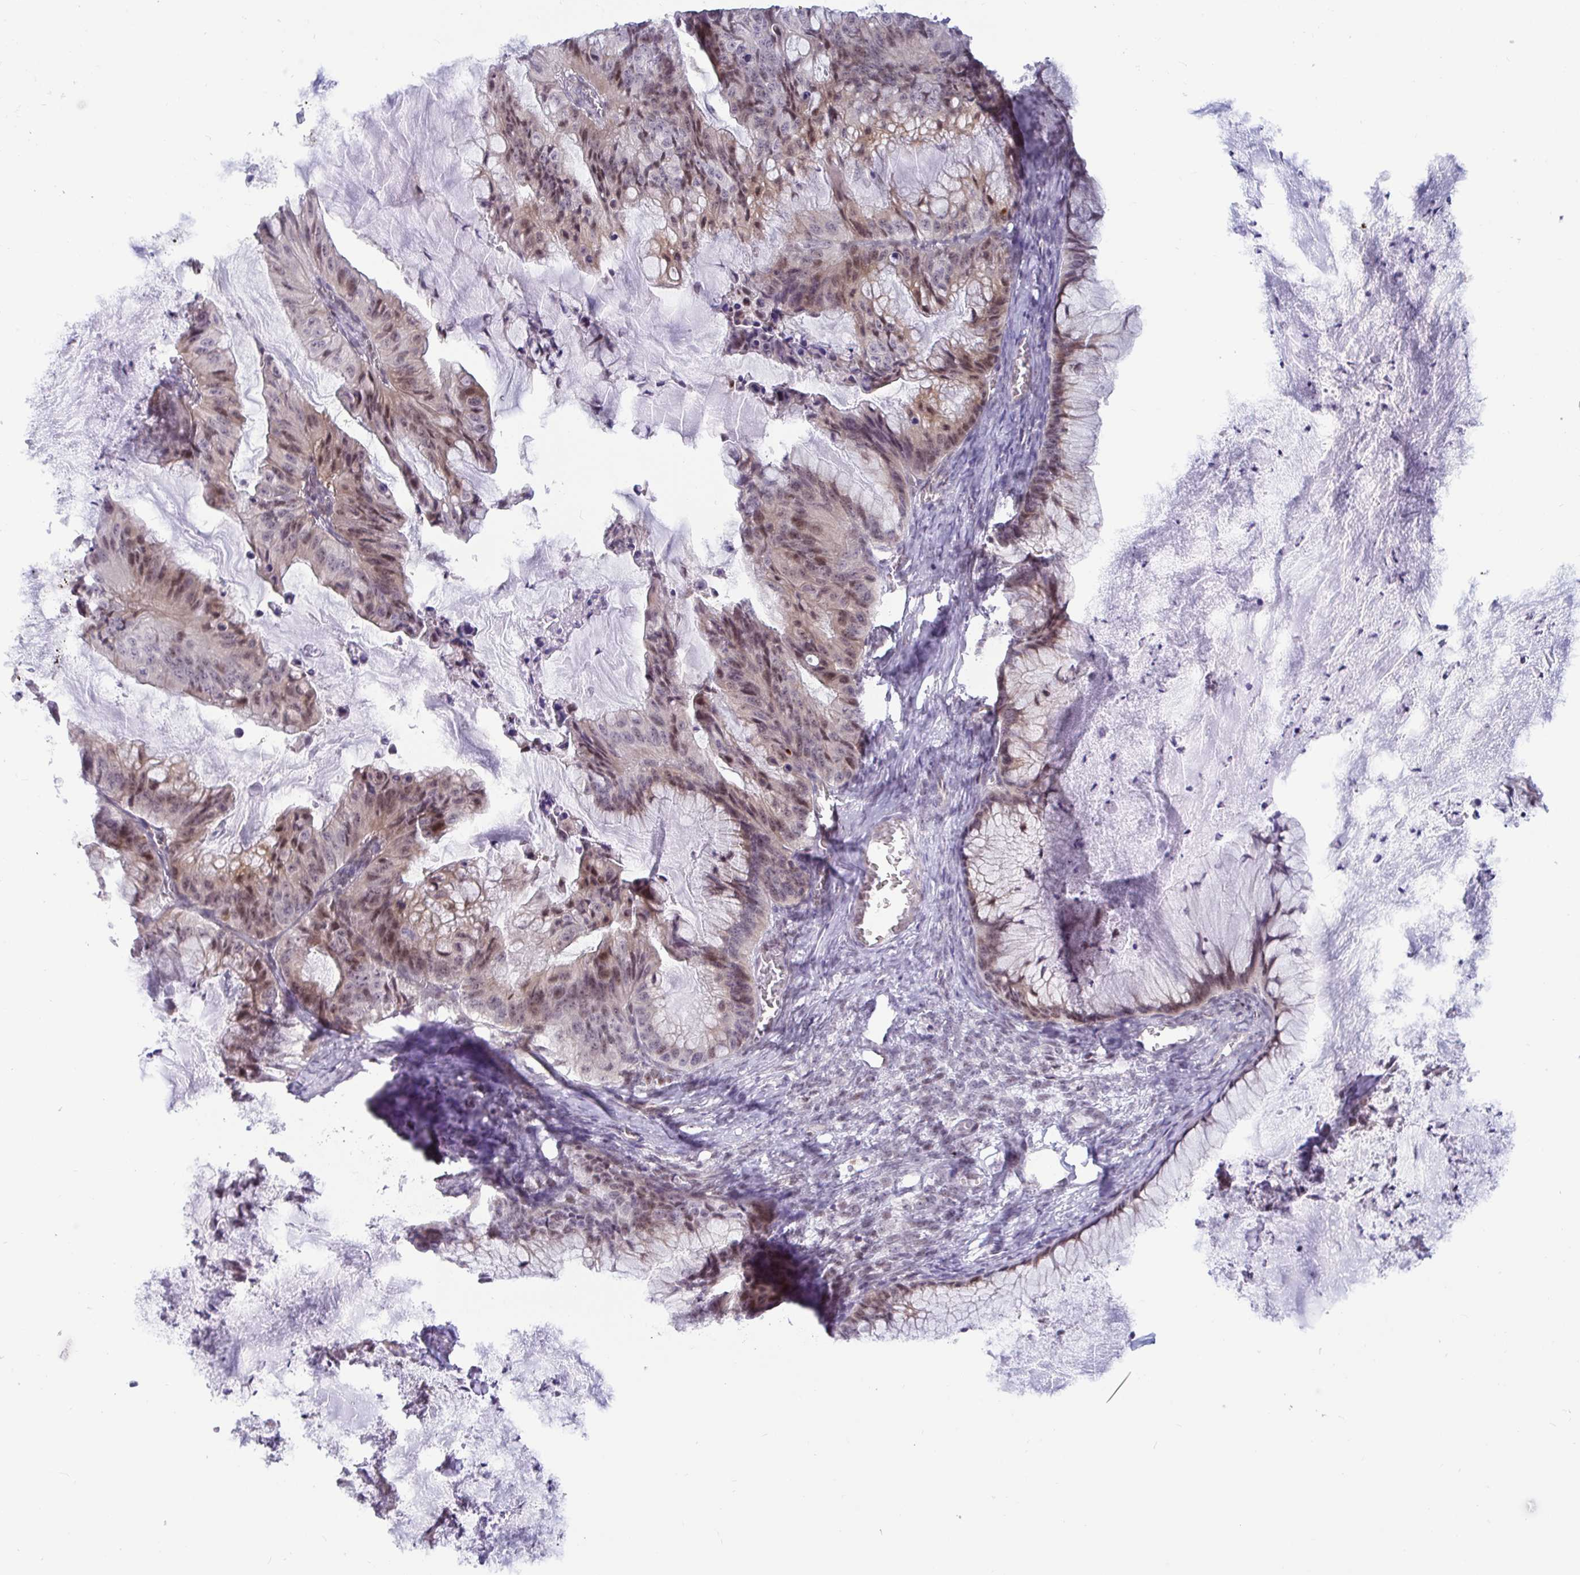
{"staining": {"intensity": "moderate", "quantity": "25%-75%", "location": "cytoplasmic/membranous,nuclear"}, "tissue": "ovarian cancer", "cell_type": "Tumor cells", "image_type": "cancer", "snomed": [{"axis": "morphology", "description": "Cystadenocarcinoma, mucinous, NOS"}, {"axis": "topography", "description": "Ovary"}], "caption": "The immunohistochemical stain labels moderate cytoplasmic/membranous and nuclear staining in tumor cells of ovarian cancer (mucinous cystadenocarcinoma) tissue.", "gene": "GSTM1", "patient": {"sex": "female", "age": 72}}